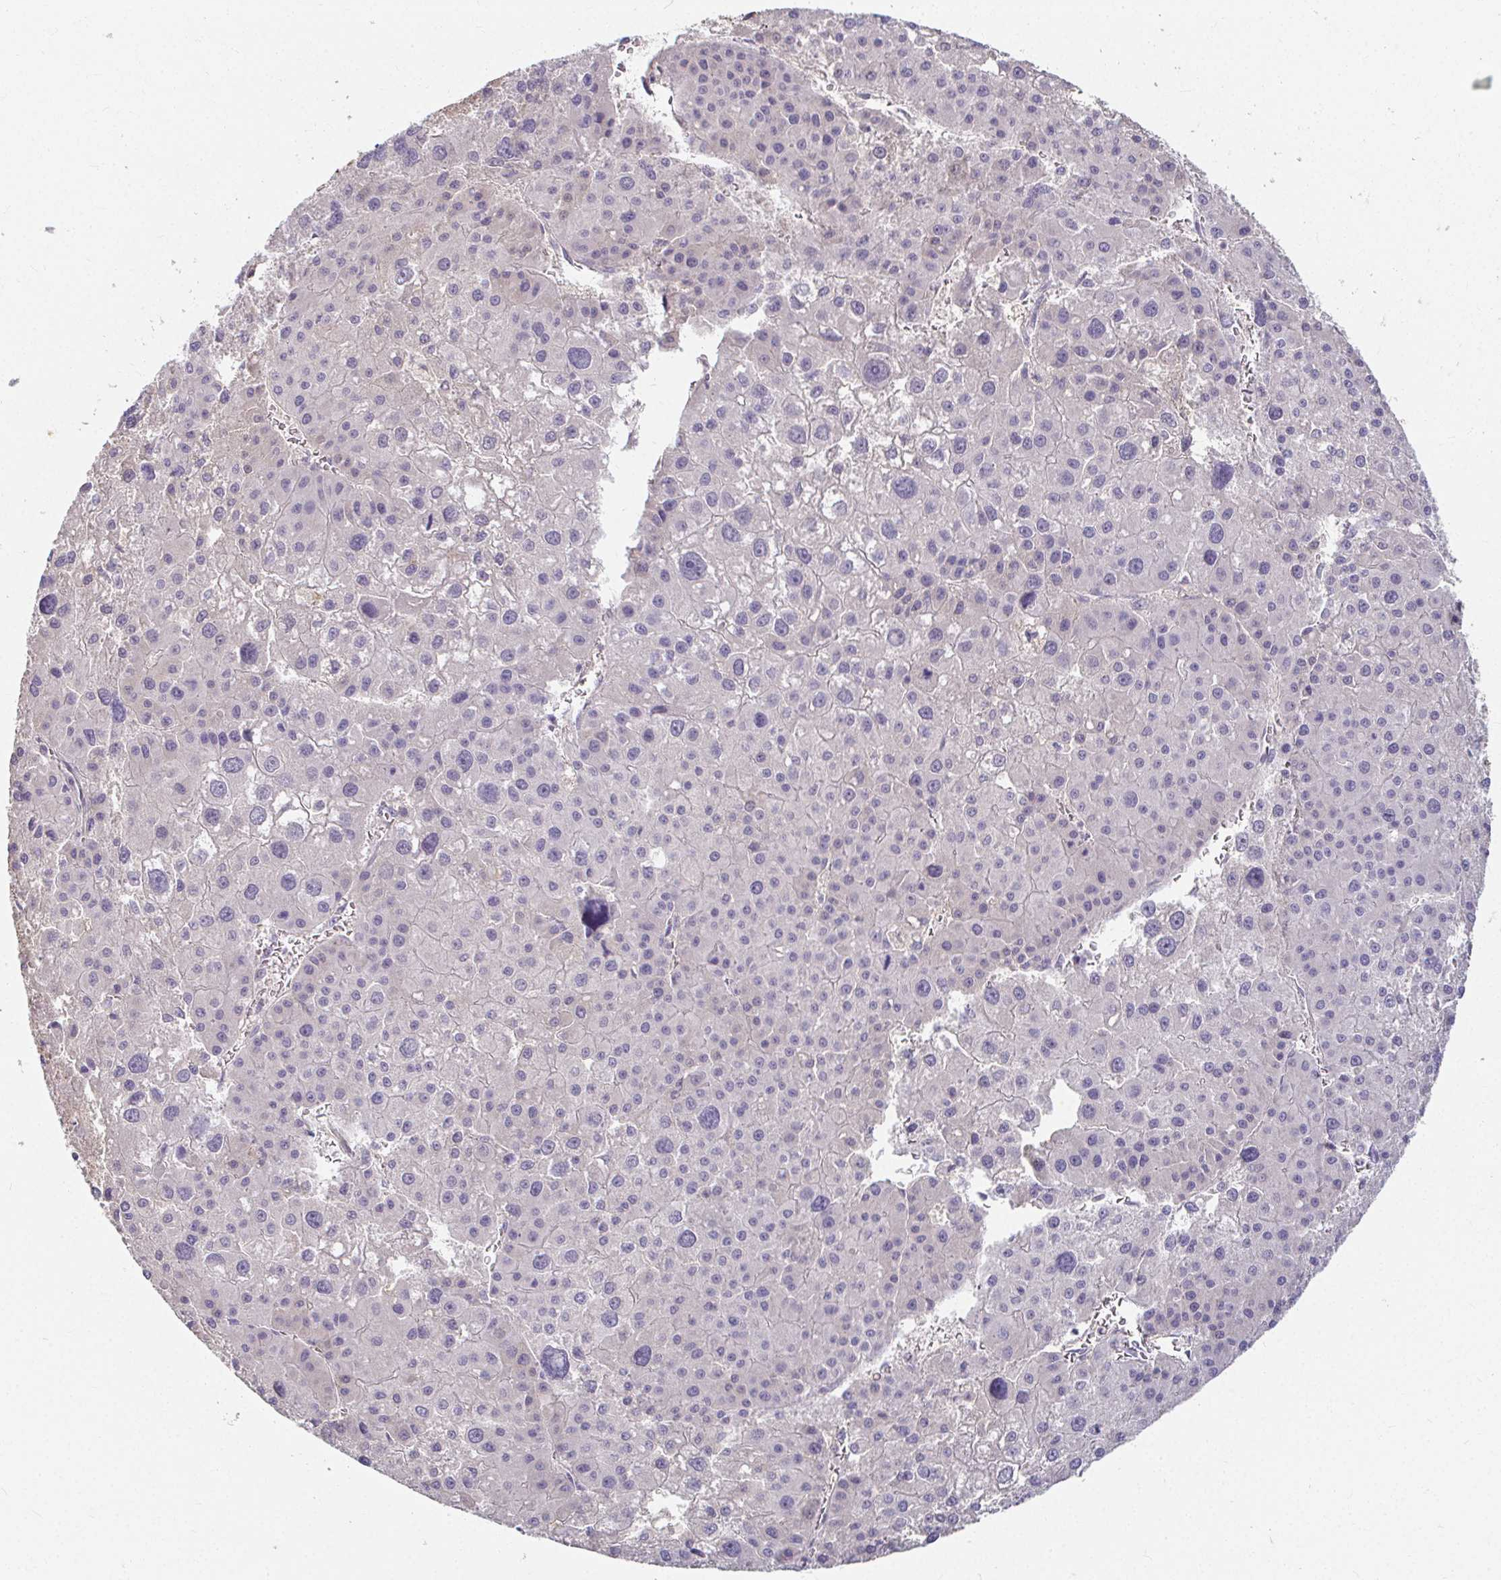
{"staining": {"intensity": "negative", "quantity": "none", "location": "none"}, "tissue": "liver cancer", "cell_type": "Tumor cells", "image_type": "cancer", "snomed": [{"axis": "morphology", "description": "Carcinoma, Hepatocellular, NOS"}, {"axis": "topography", "description": "Liver"}], "caption": "Tumor cells show no significant protein expression in liver cancer (hepatocellular carcinoma). (IHC, brightfield microscopy, high magnification).", "gene": "LOXL4", "patient": {"sex": "male", "age": 73}}